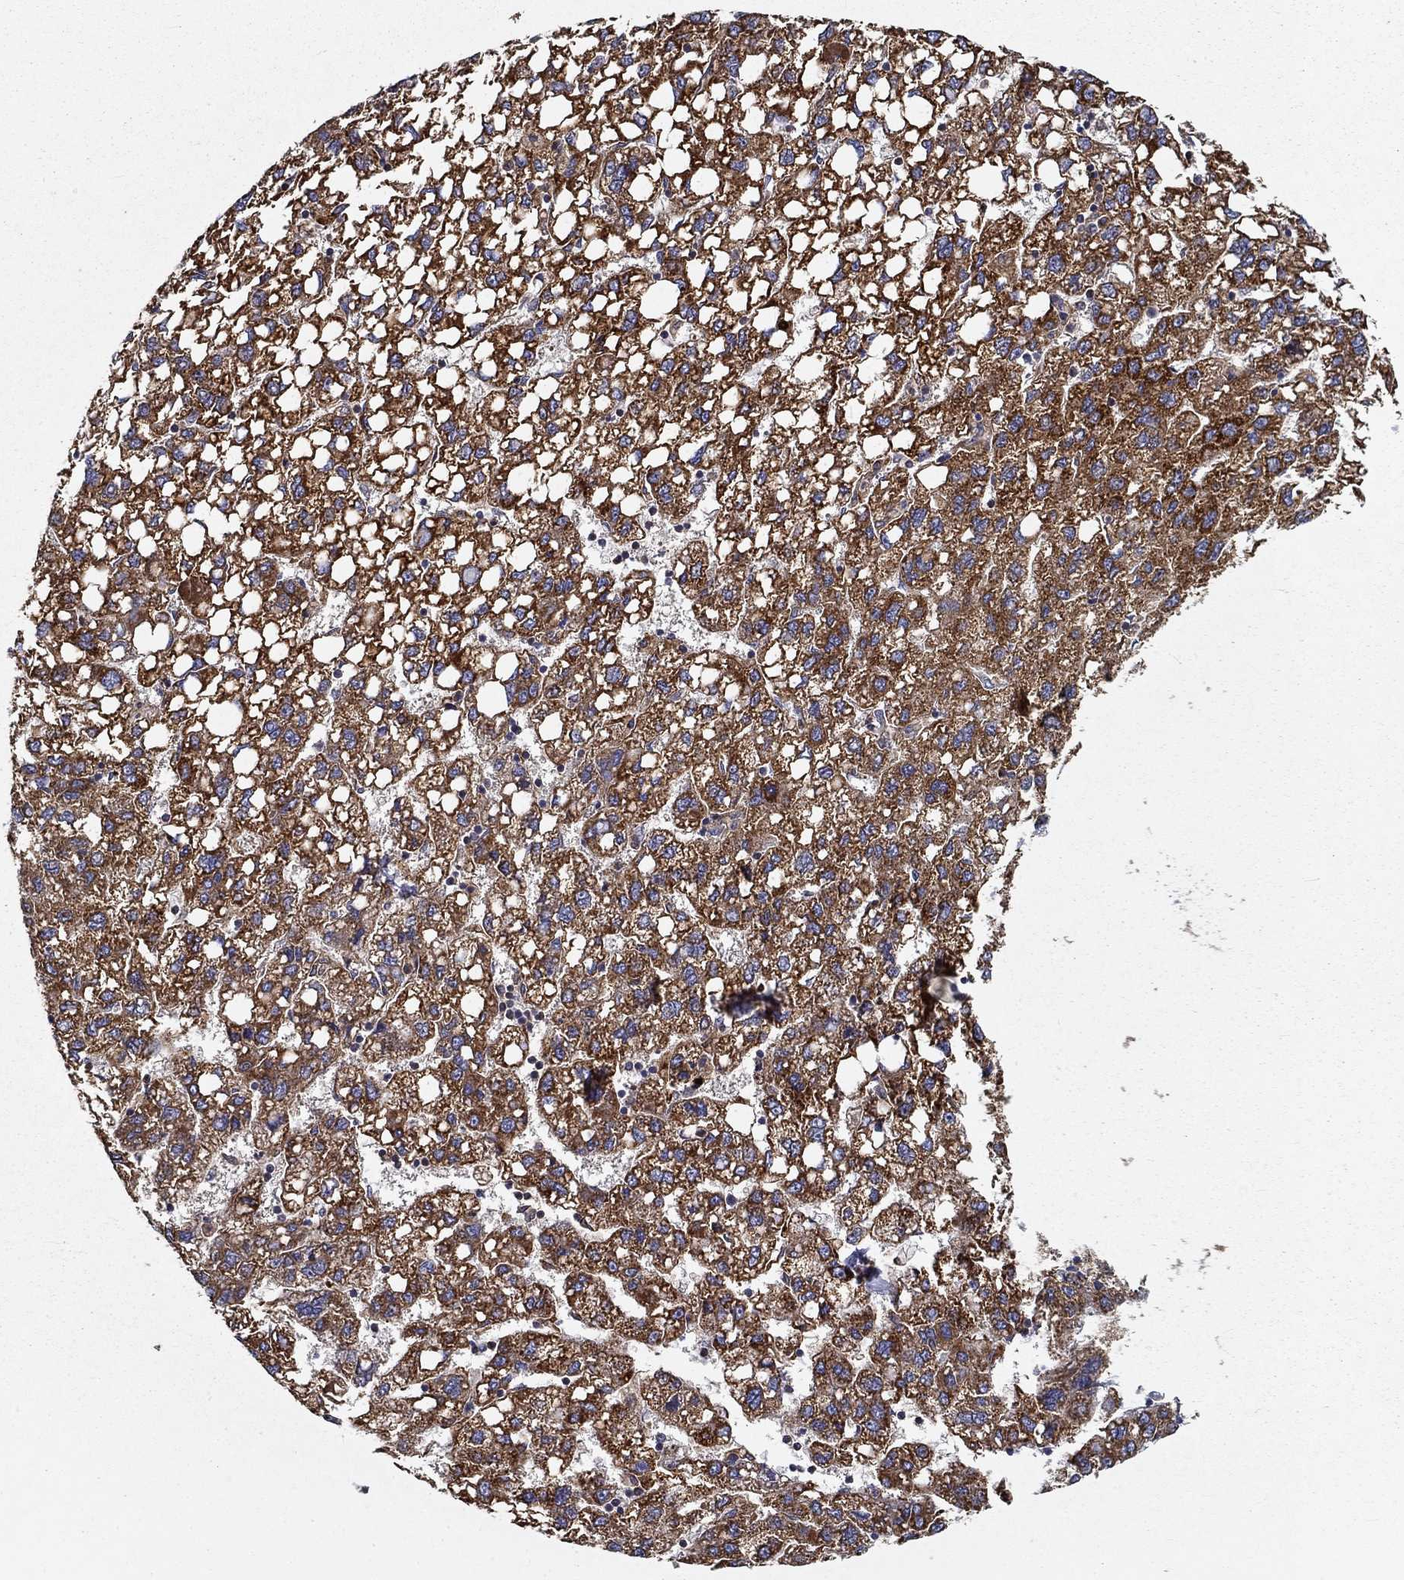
{"staining": {"intensity": "strong", "quantity": ">75%", "location": "cytoplasmic/membranous"}, "tissue": "liver cancer", "cell_type": "Tumor cells", "image_type": "cancer", "snomed": [{"axis": "morphology", "description": "Carcinoma, Hepatocellular, NOS"}, {"axis": "topography", "description": "Liver"}], "caption": "High-power microscopy captured an IHC histopathology image of liver cancer (hepatocellular carcinoma), revealing strong cytoplasmic/membranous staining in about >75% of tumor cells. The staining was performed using DAB (3,3'-diaminobenzidine), with brown indicating positive protein expression. Nuclei are stained blue with hematoxylin.", "gene": "ALDH4A1", "patient": {"sex": "female", "age": 82}}